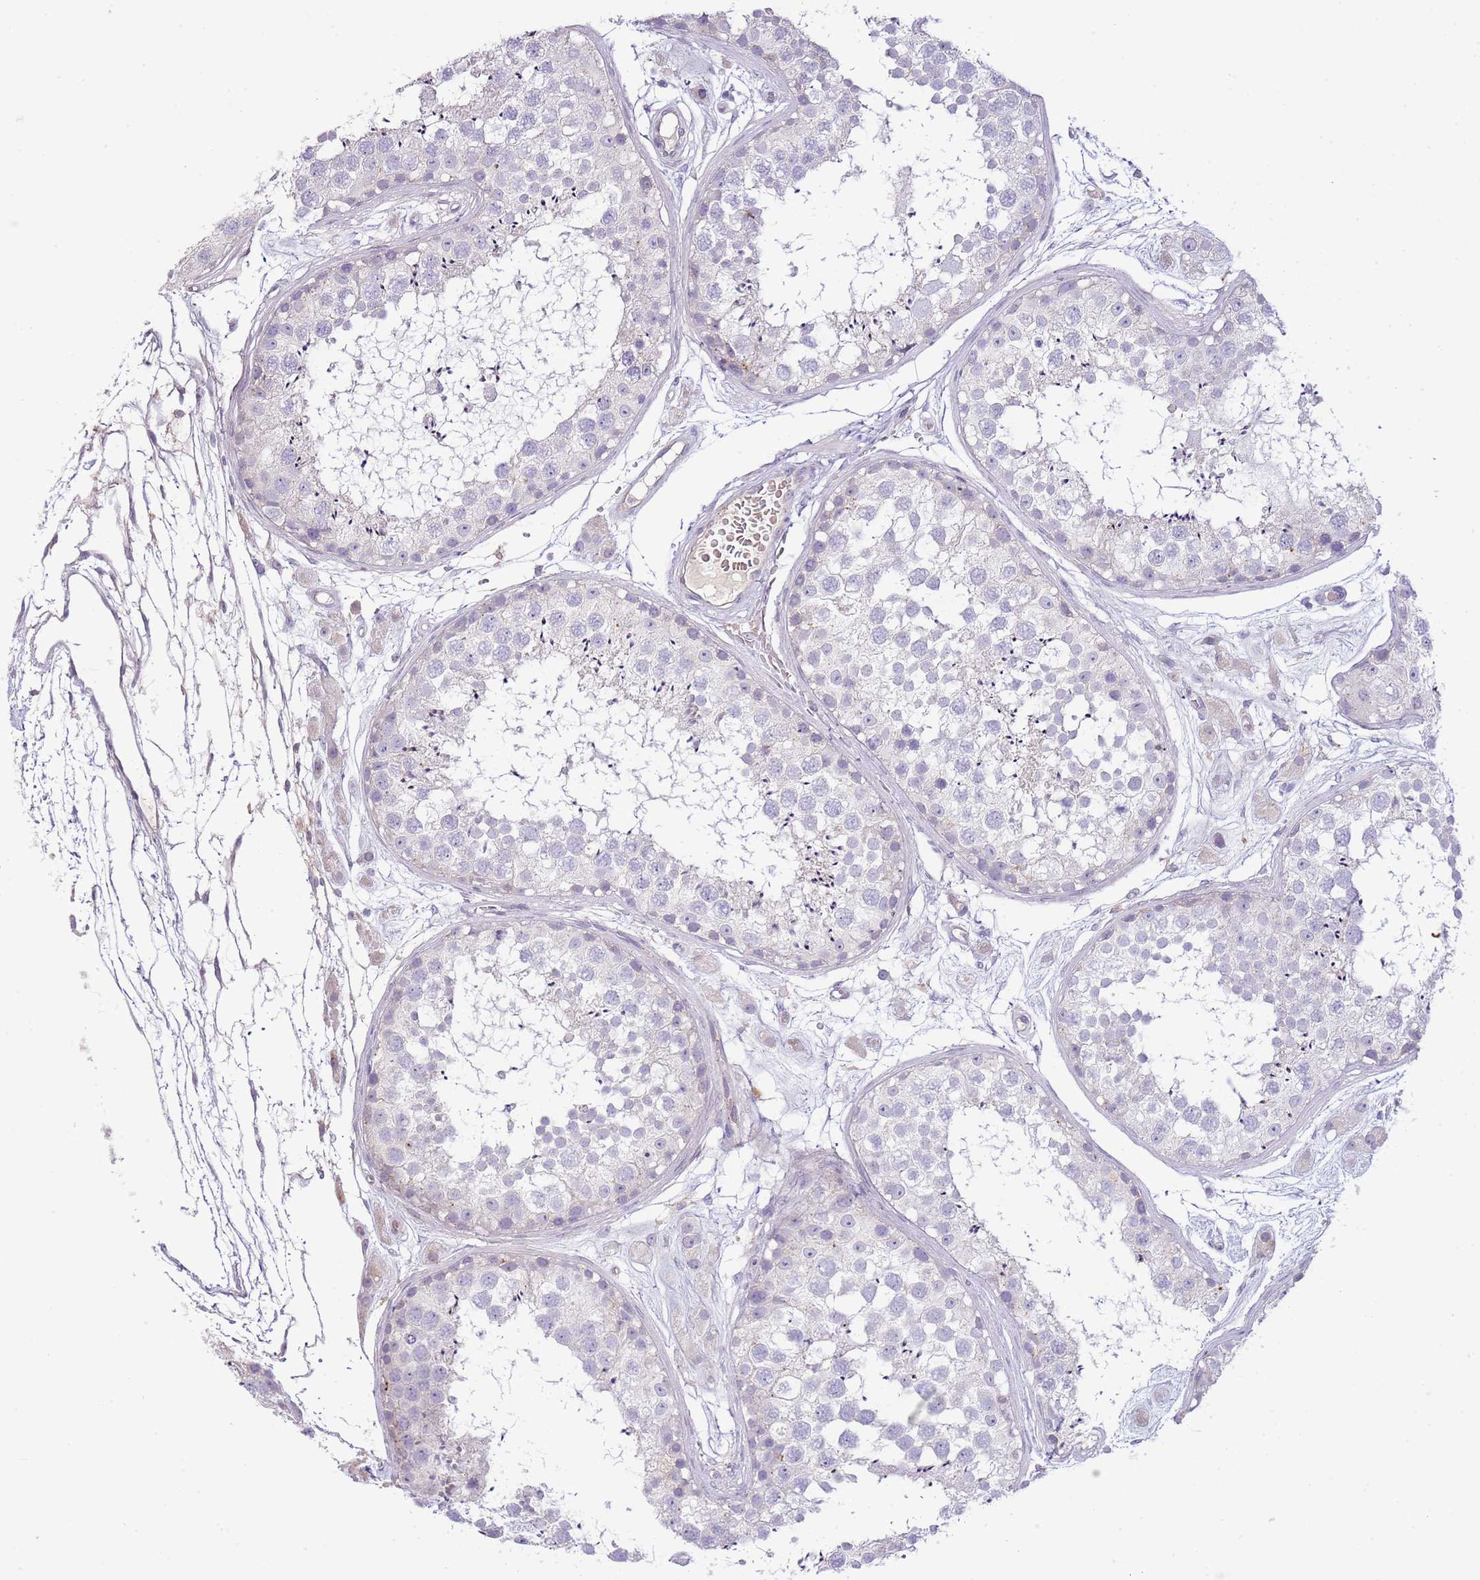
{"staining": {"intensity": "negative", "quantity": "none", "location": "none"}, "tissue": "testis", "cell_type": "Cells in seminiferous ducts", "image_type": "normal", "snomed": [{"axis": "morphology", "description": "Normal tissue, NOS"}, {"axis": "topography", "description": "Testis"}], "caption": "A micrograph of testis stained for a protein demonstrates no brown staining in cells in seminiferous ducts.", "gene": "ABHD17A", "patient": {"sex": "male", "age": 25}}